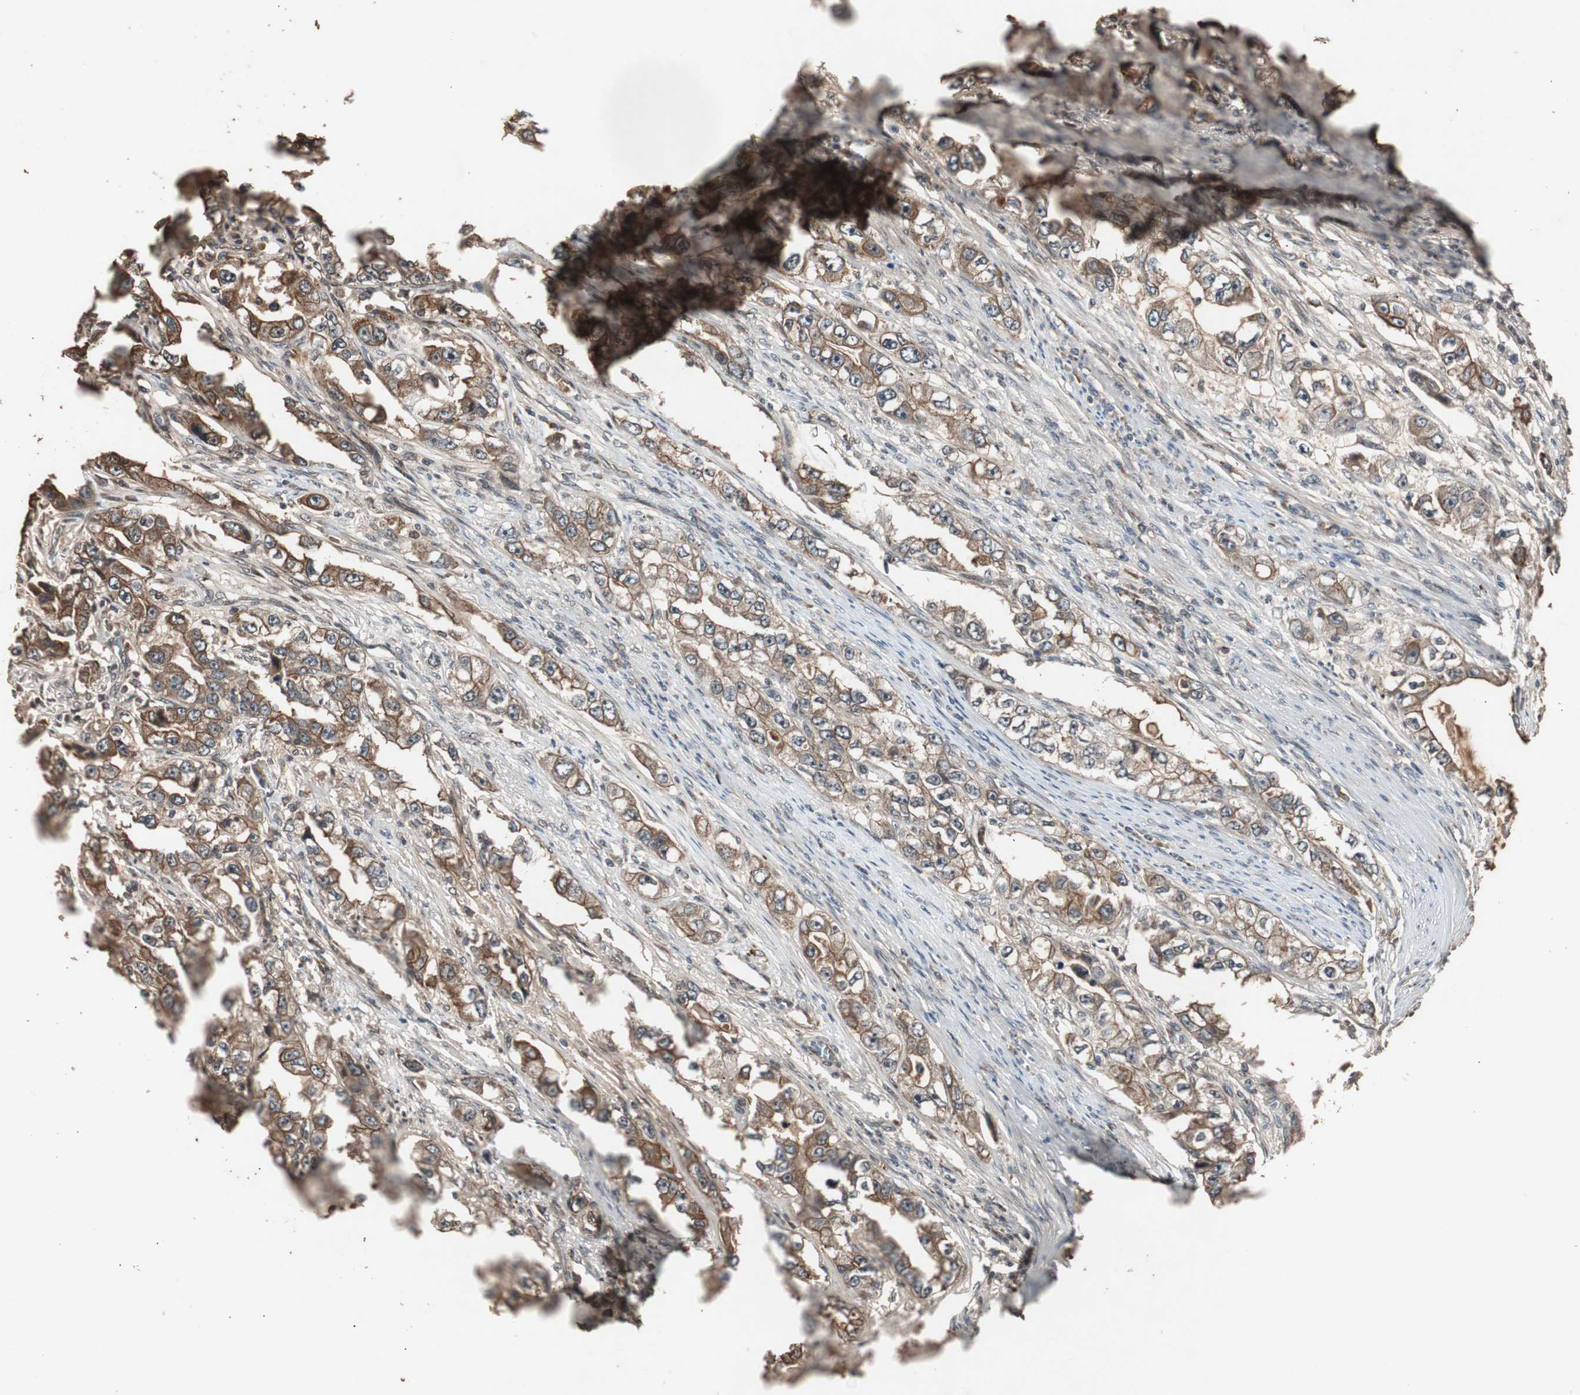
{"staining": {"intensity": "moderate", "quantity": ">75%", "location": "cytoplasmic/membranous"}, "tissue": "stomach cancer", "cell_type": "Tumor cells", "image_type": "cancer", "snomed": [{"axis": "morphology", "description": "Adenocarcinoma, NOS"}, {"axis": "topography", "description": "Stomach, lower"}], "caption": "Protein staining exhibits moderate cytoplasmic/membranous positivity in approximately >75% of tumor cells in adenocarcinoma (stomach).", "gene": "SLIT2", "patient": {"sex": "female", "age": 93}}